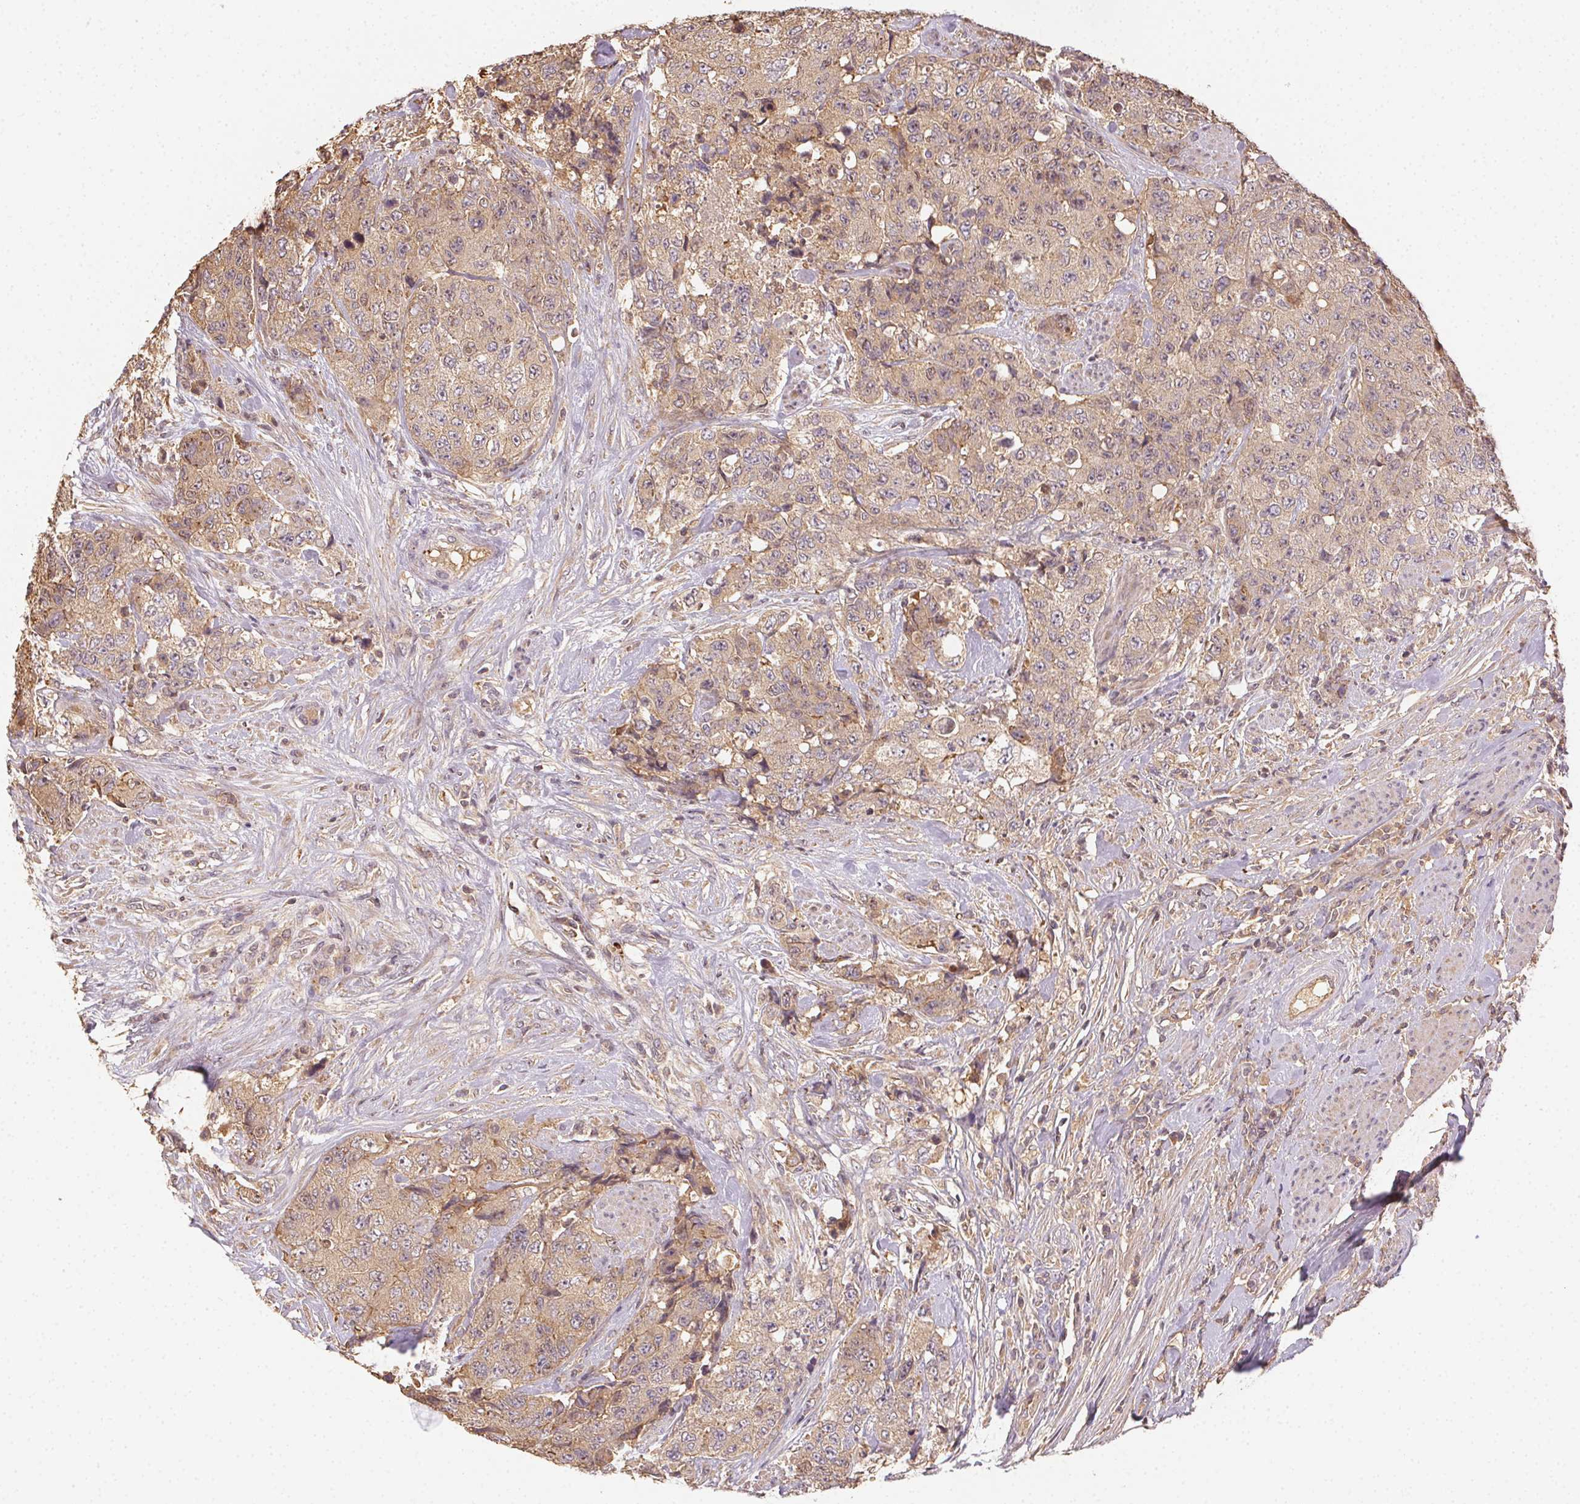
{"staining": {"intensity": "weak", "quantity": "25%-75%", "location": "cytoplasmic/membranous"}, "tissue": "urothelial cancer", "cell_type": "Tumor cells", "image_type": "cancer", "snomed": [{"axis": "morphology", "description": "Urothelial carcinoma, High grade"}, {"axis": "topography", "description": "Urinary bladder"}], "caption": "A high-resolution photomicrograph shows immunohistochemistry staining of urothelial carcinoma (high-grade), which exhibits weak cytoplasmic/membranous positivity in approximately 25%-75% of tumor cells.", "gene": "RALA", "patient": {"sex": "female", "age": 78}}